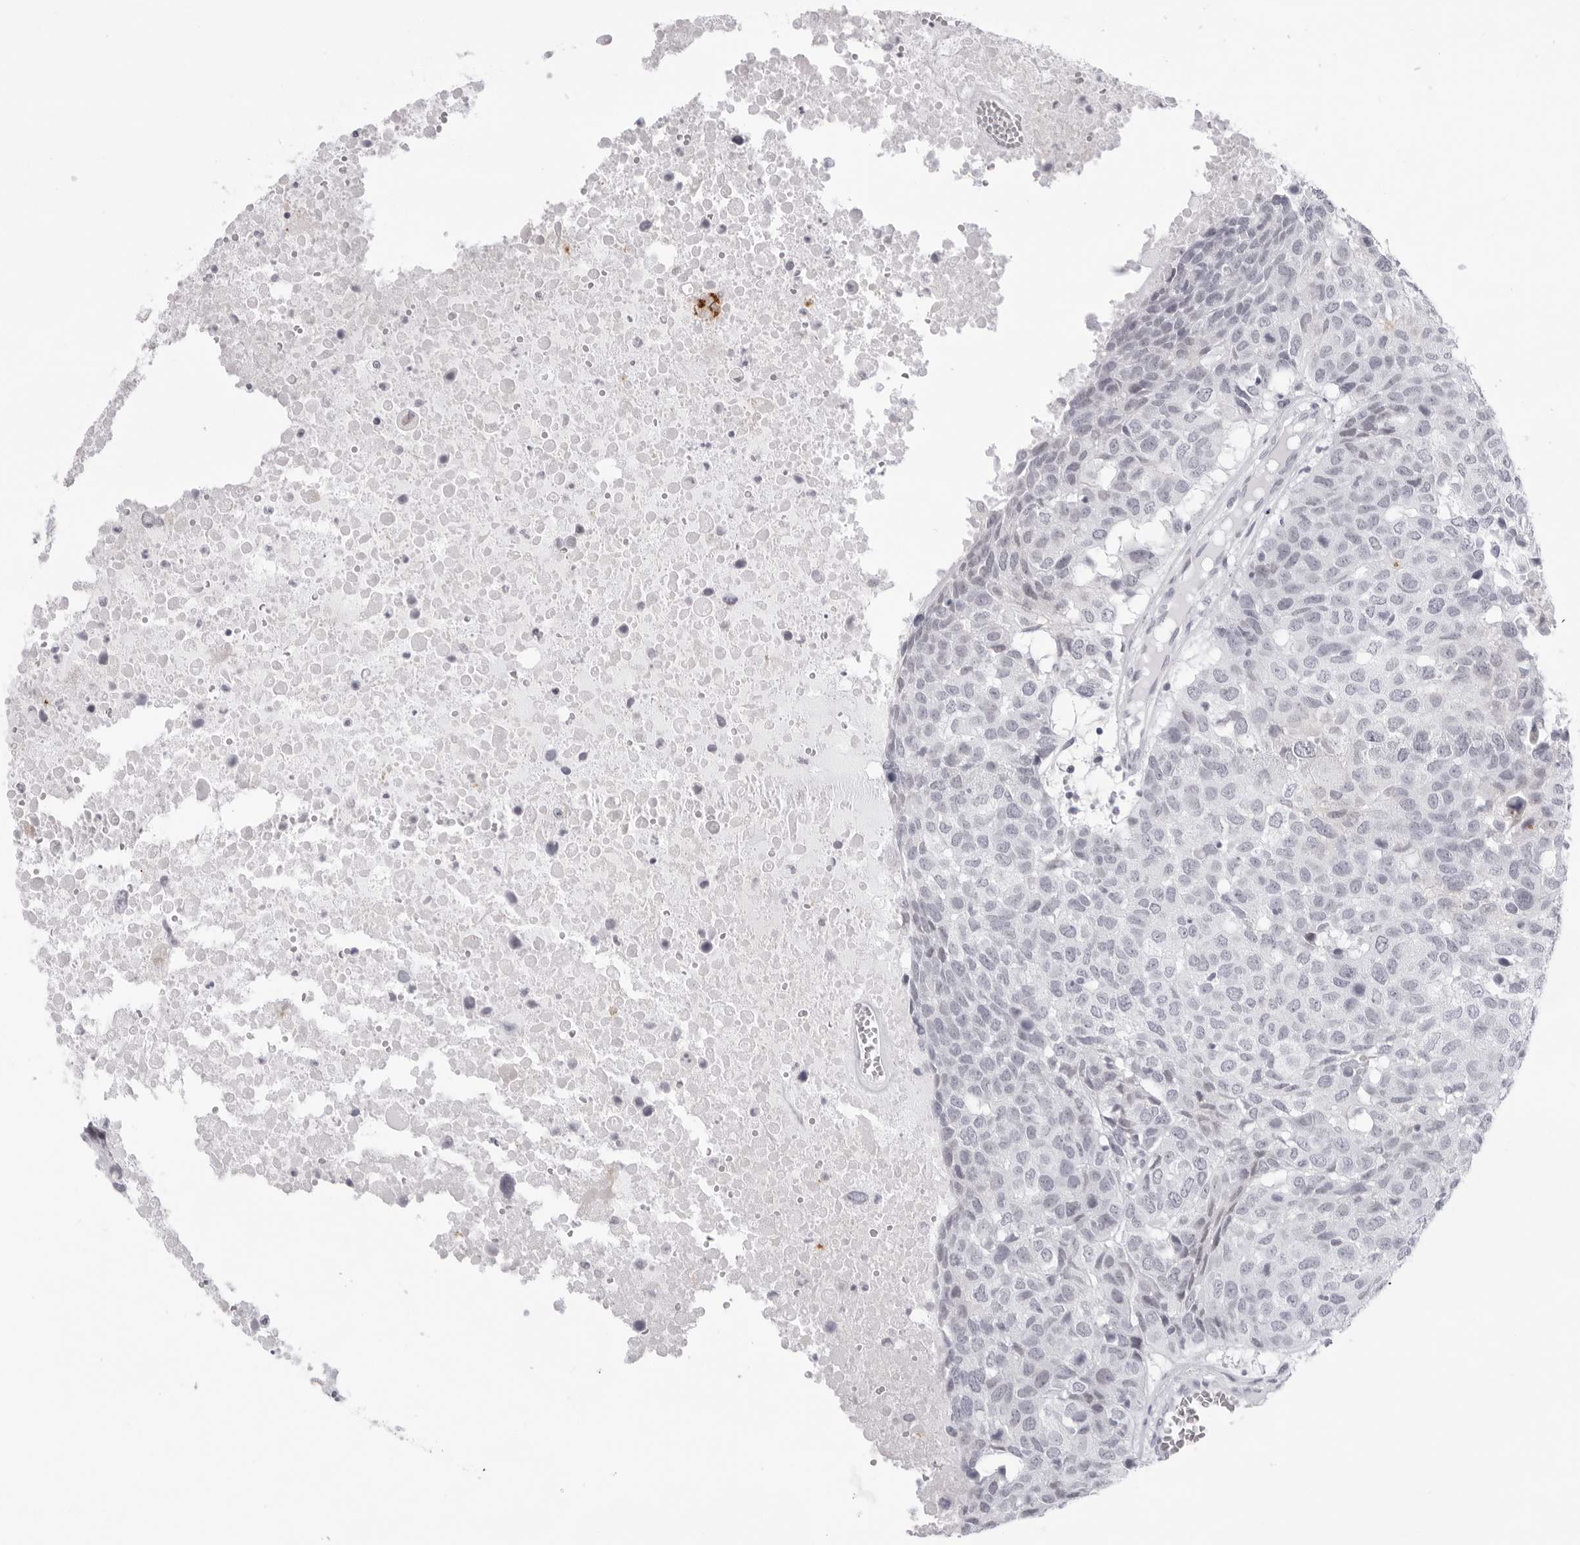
{"staining": {"intensity": "negative", "quantity": "none", "location": "none"}, "tissue": "head and neck cancer", "cell_type": "Tumor cells", "image_type": "cancer", "snomed": [{"axis": "morphology", "description": "Squamous cell carcinoma, NOS"}, {"axis": "topography", "description": "Head-Neck"}], "caption": "Tumor cells are negative for brown protein staining in squamous cell carcinoma (head and neck). The staining was performed using DAB to visualize the protein expression in brown, while the nuclei were stained in blue with hematoxylin (Magnification: 20x).", "gene": "KLK12", "patient": {"sex": "male", "age": 66}}